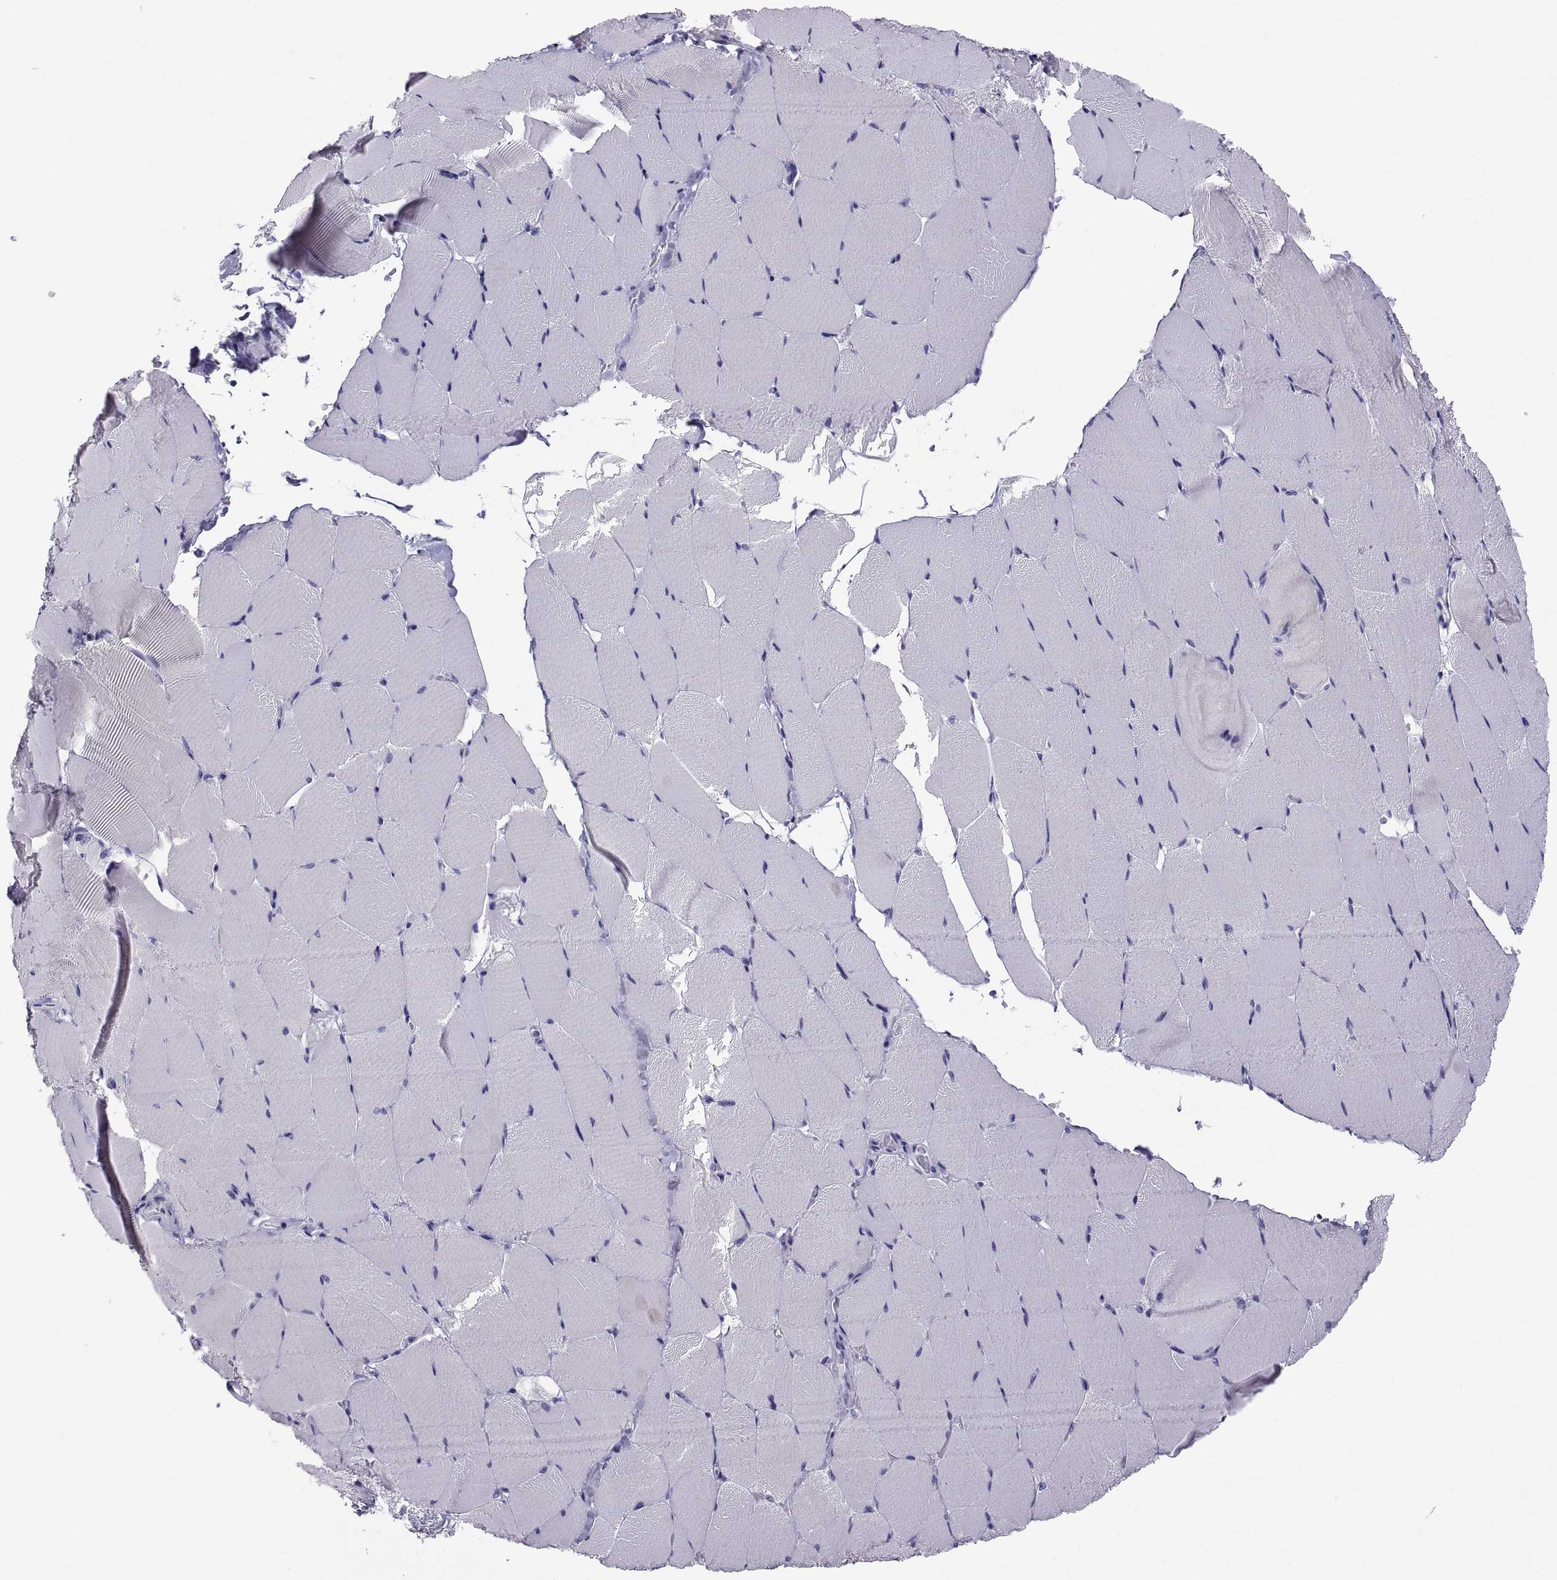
{"staining": {"intensity": "negative", "quantity": "none", "location": "none"}, "tissue": "skeletal muscle", "cell_type": "Myocytes", "image_type": "normal", "snomed": [{"axis": "morphology", "description": "Normal tissue, NOS"}, {"axis": "topography", "description": "Skeletal muscle"}], "caption": "Immunohistochemistry histopathology image of normal human skeletal muscle stained for a protein (brown), which reveals no expression in myocytes.", "gene": "RNASE12", "patient": {"sex": "female", "age": 37}}